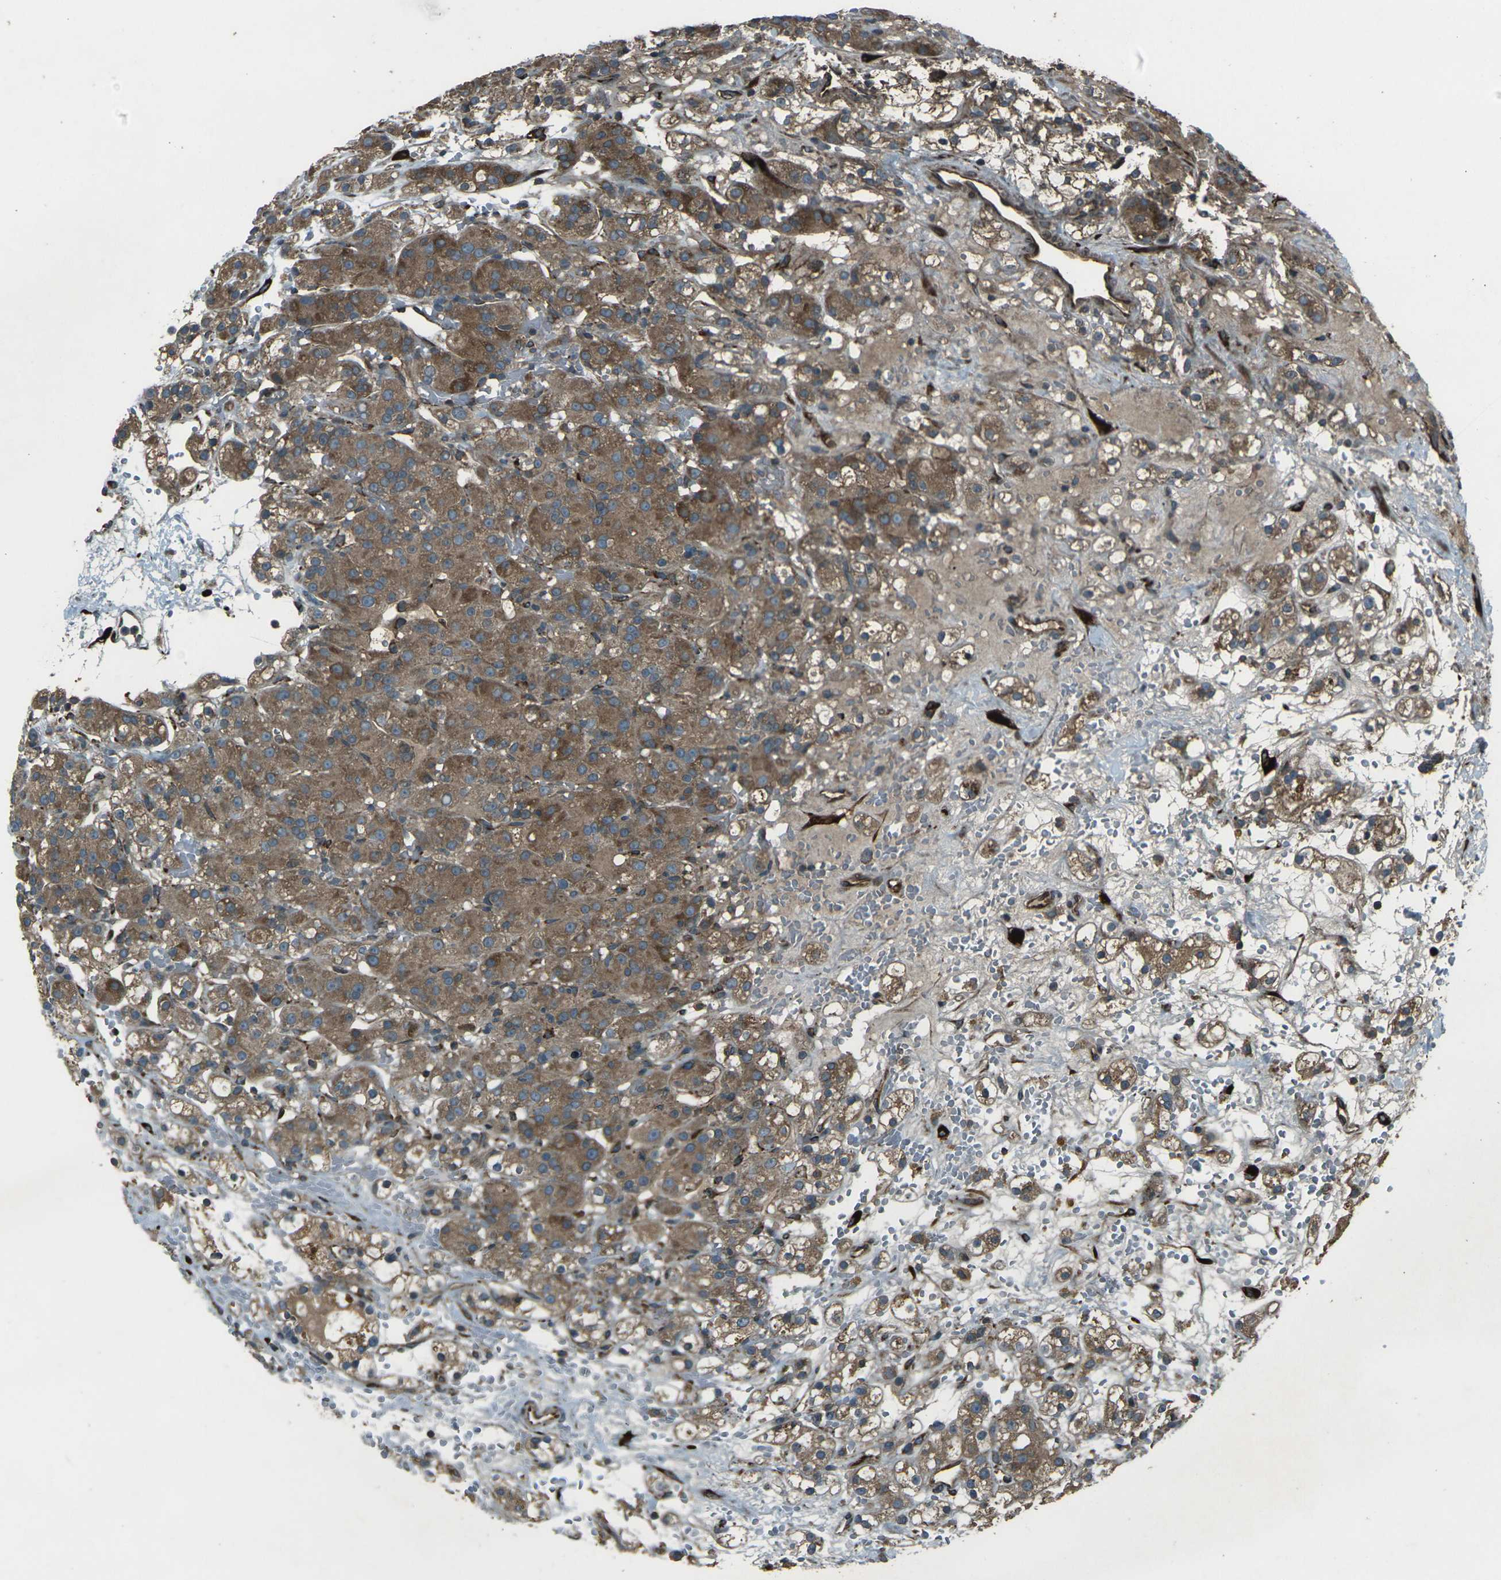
{"staining": {"intensity": "moderate", "quantity": ">75%", "location": "cytoplasmic/membranous"}, "tissue": "renal cancer", "cell_type": "Tumor cells", "image_type": "cancer", "snomed": [{"axis": "morphology", "description": "Adenocarcinoma, NOS"}, {"axis": "topography", "description": "Kidney"}], "caption": "Immunohistochemistry of renal adenocarcinoma shows medium levels of moderate cytoplasmic/membranous positivity in approximately >75% of tumor cells. The protein is shown in brown color, while the nuclei are stained blue.", "gene": "LSMEM1", "patient": {"sex": "male", "age": 61}}